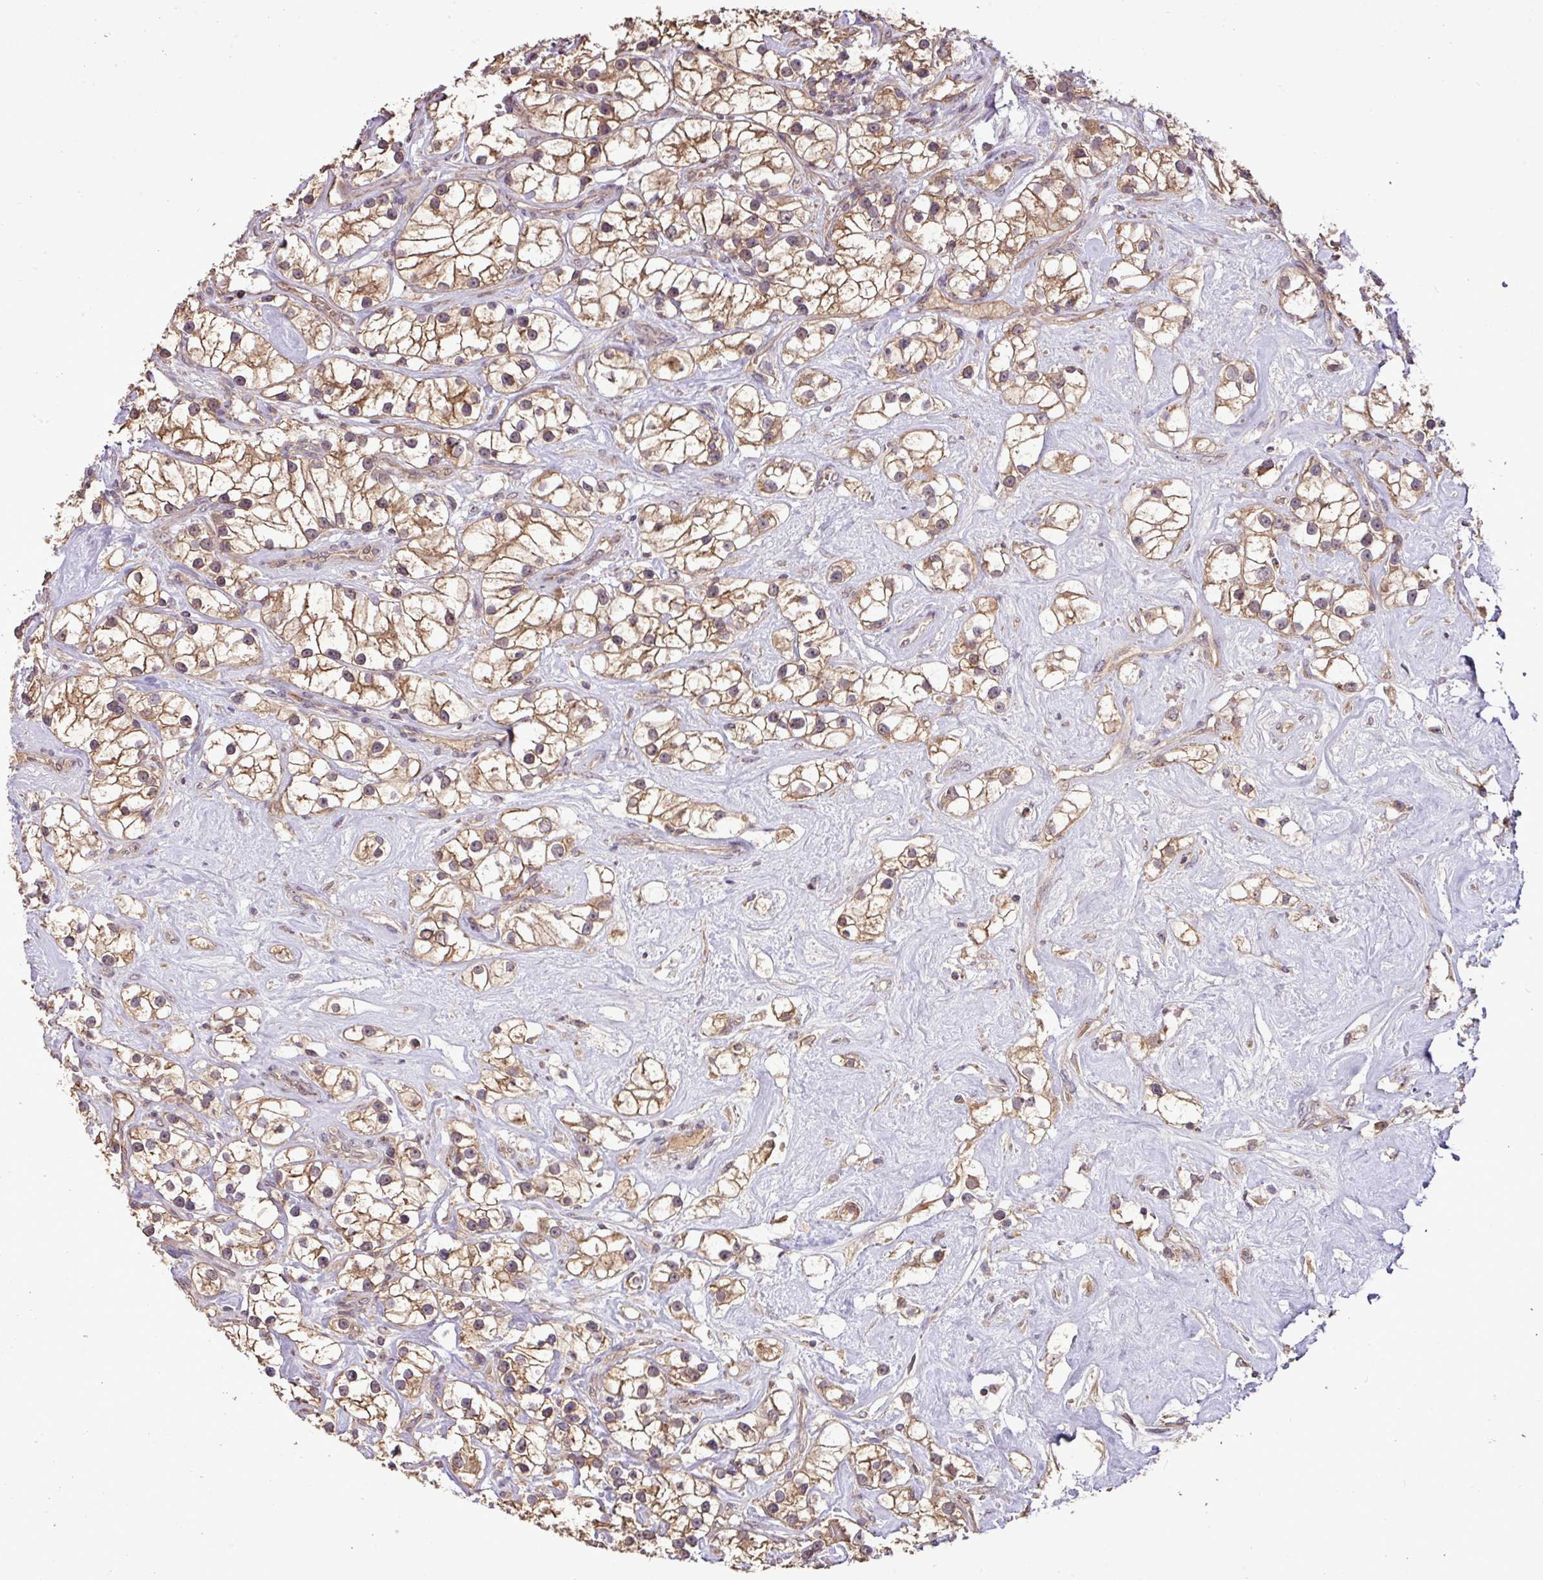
{"staining": {"intensity": "moderate", "quantity": ">75%", "location": "cytoplasmic/membranous"}, "tissue": "renal cancer", "cell_type": "Tumor cells", "image_type": "cancer", "snomed": [{"axis": "morphology", "description": "Adenocarcinoma, NOS"}, {"axis": "topography", "description": "Kidney"}], "caption": "Immunohistochemistry (IHC) (DAB) staining of renal cancer displays moderate cytoplasmic/membranous protein positivity in about >75% of tumor cells. (IHC, brightfield microscopy, high magnification).", "gene": "YPEL3", "patient": {"sex": "male", "age": 77}}